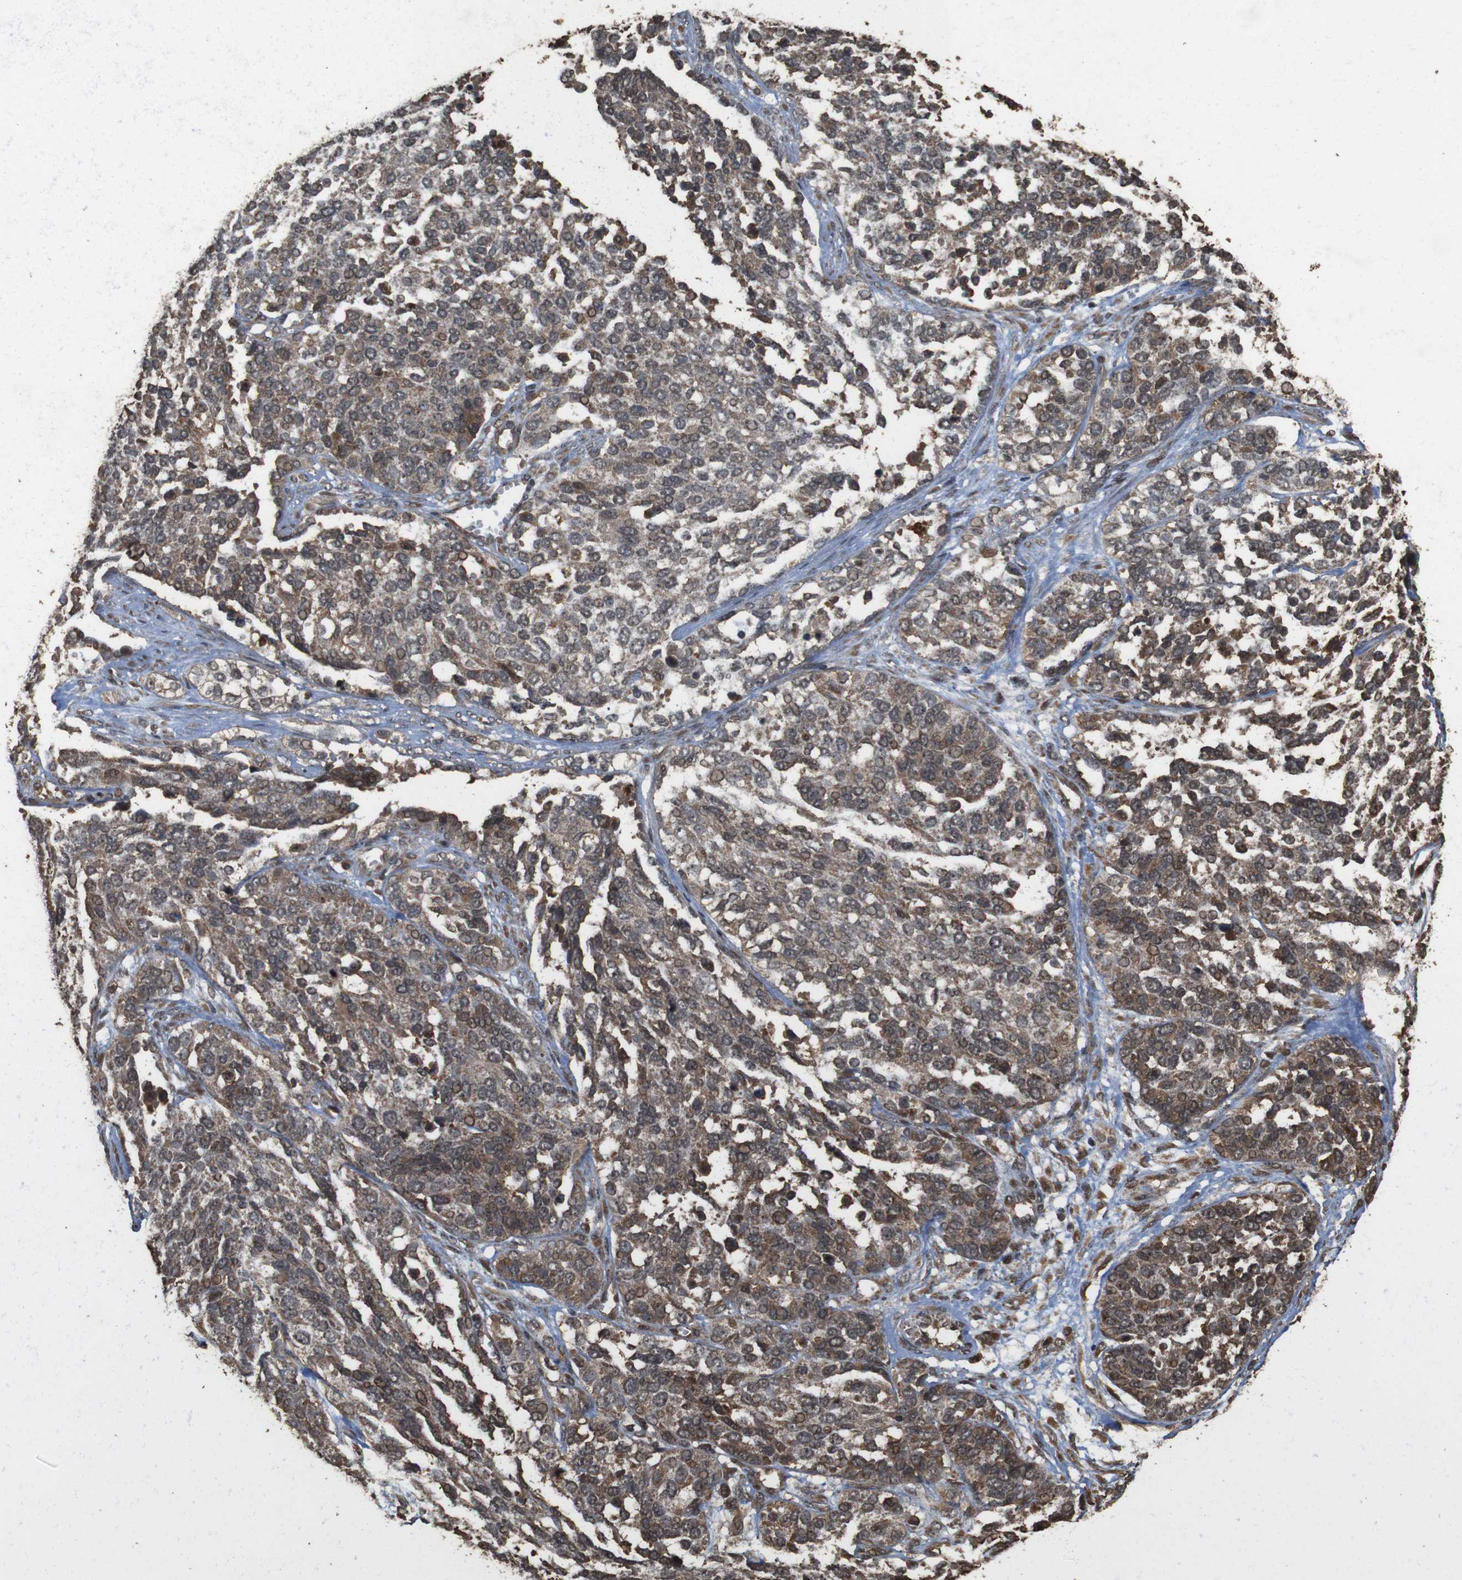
{"staining": {"intensity": "moderate", "quantity": ">75%", "location": "cytoplasmic/membranous,nuclear"}, "tissue": "ovarian cancer", "cell_type": "Tumor cells", "image_type": "cancer", "snomed": [{"axis": "morphology", "description": "Cystadenocarcinoma, serous, NOS"}, {"axis": "topography", "description": "Ovary"}], "caption": "Protein analysis of serous cystadenocarcinoma (ovarian) tissue demonstrates moderate cytoplasmic/membranous and nuclear positivity in about >75% of tumor cells.", "gene": "RRAS2", "patient": {"sex": "female", "age": 44}}